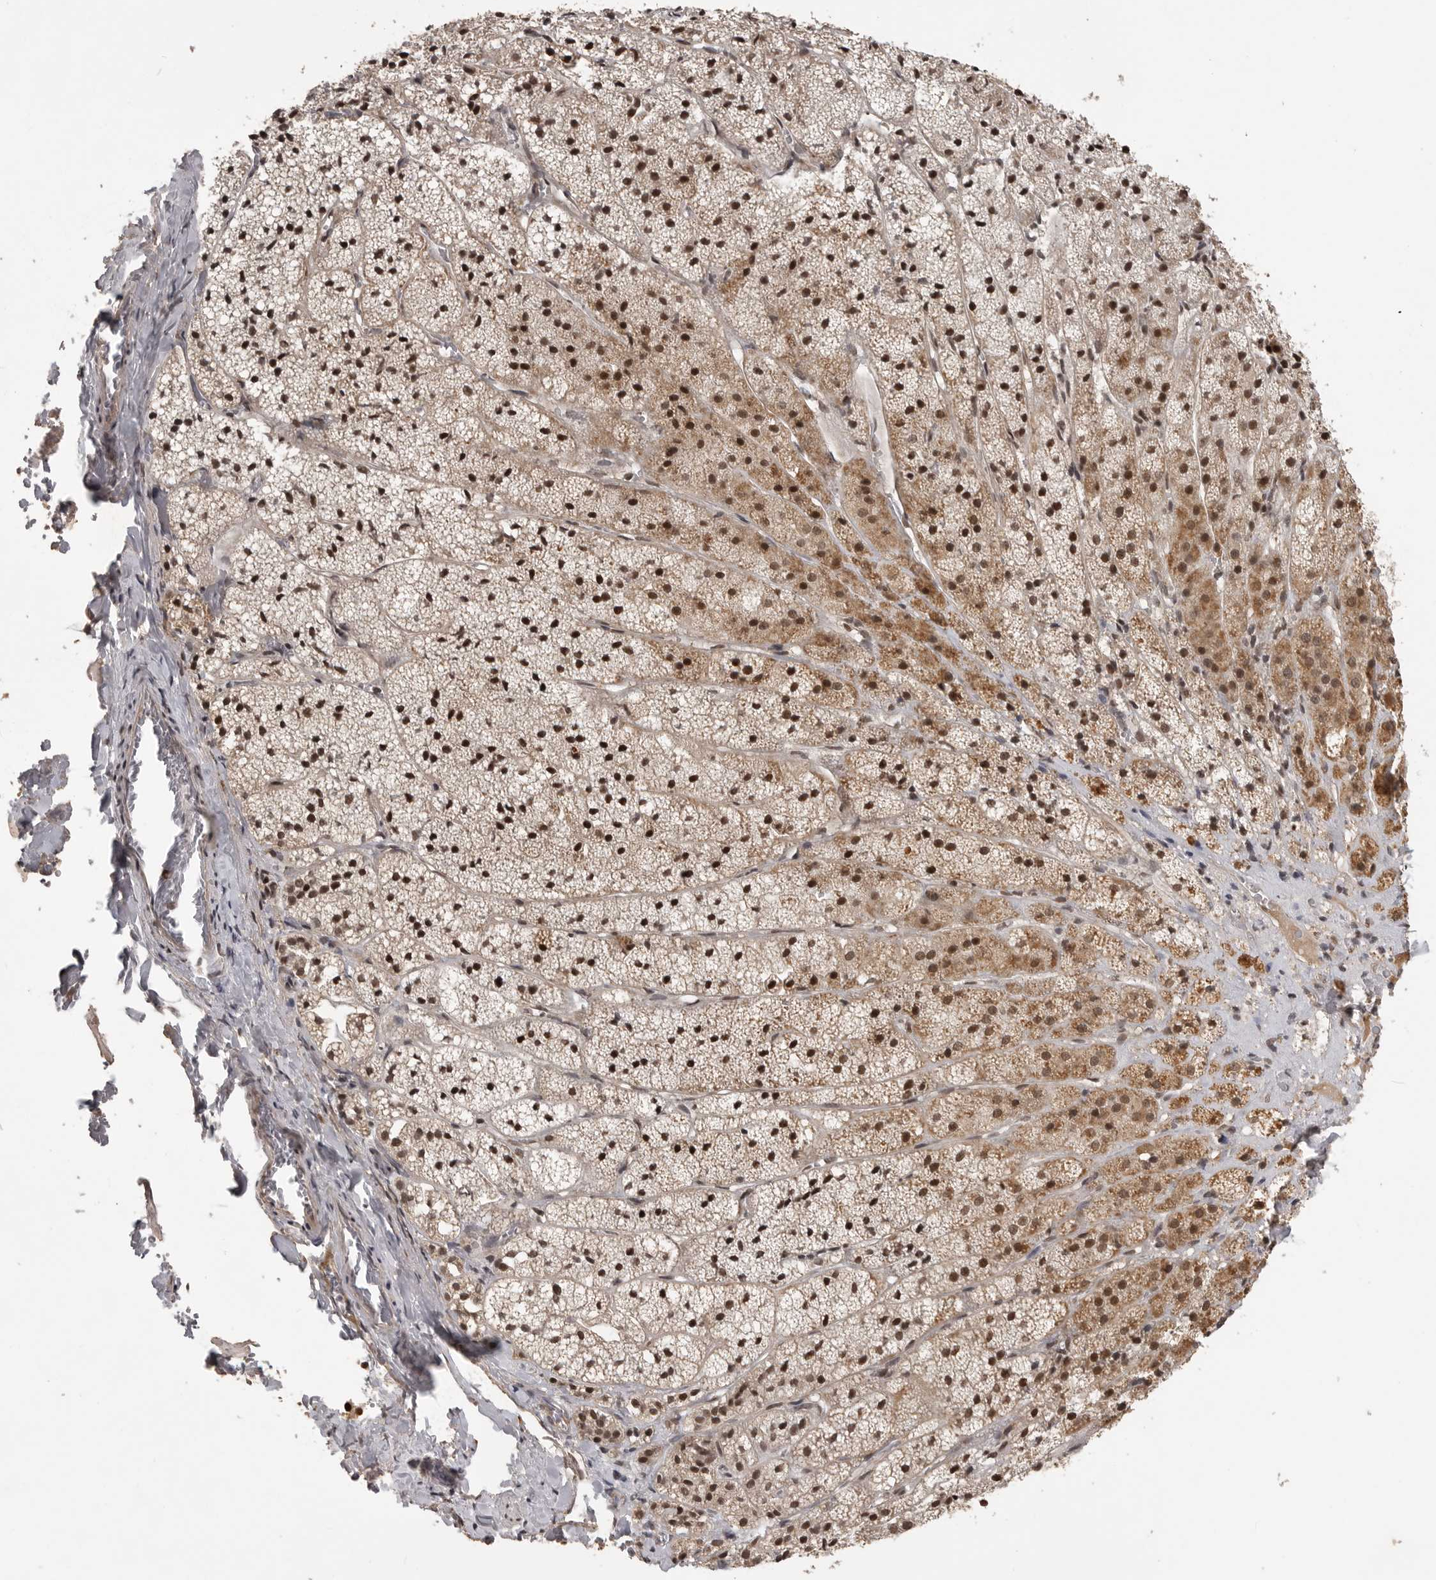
{"staining": {"intensity": "strong", "quantity": ">75%", "location": "cytoplasmic/membranous,nuclear"}, "tissue": "adrenal gland", "cell_type": "Glandular cells", "image_type": "normal", "snomed": [{"axis": "morphology", "description": "Normal tissue, NOS"}, {"axis": "topography", "description": "Adrenal gland"}], "caption": "Adrenal gland stained with a brown dye reveals strong cytoplasmic/membranous,nuclear positive staining in about >75% of glandular cells.", "gene": "CBLL1", "patient": {"sex": "female", "age": 44}}